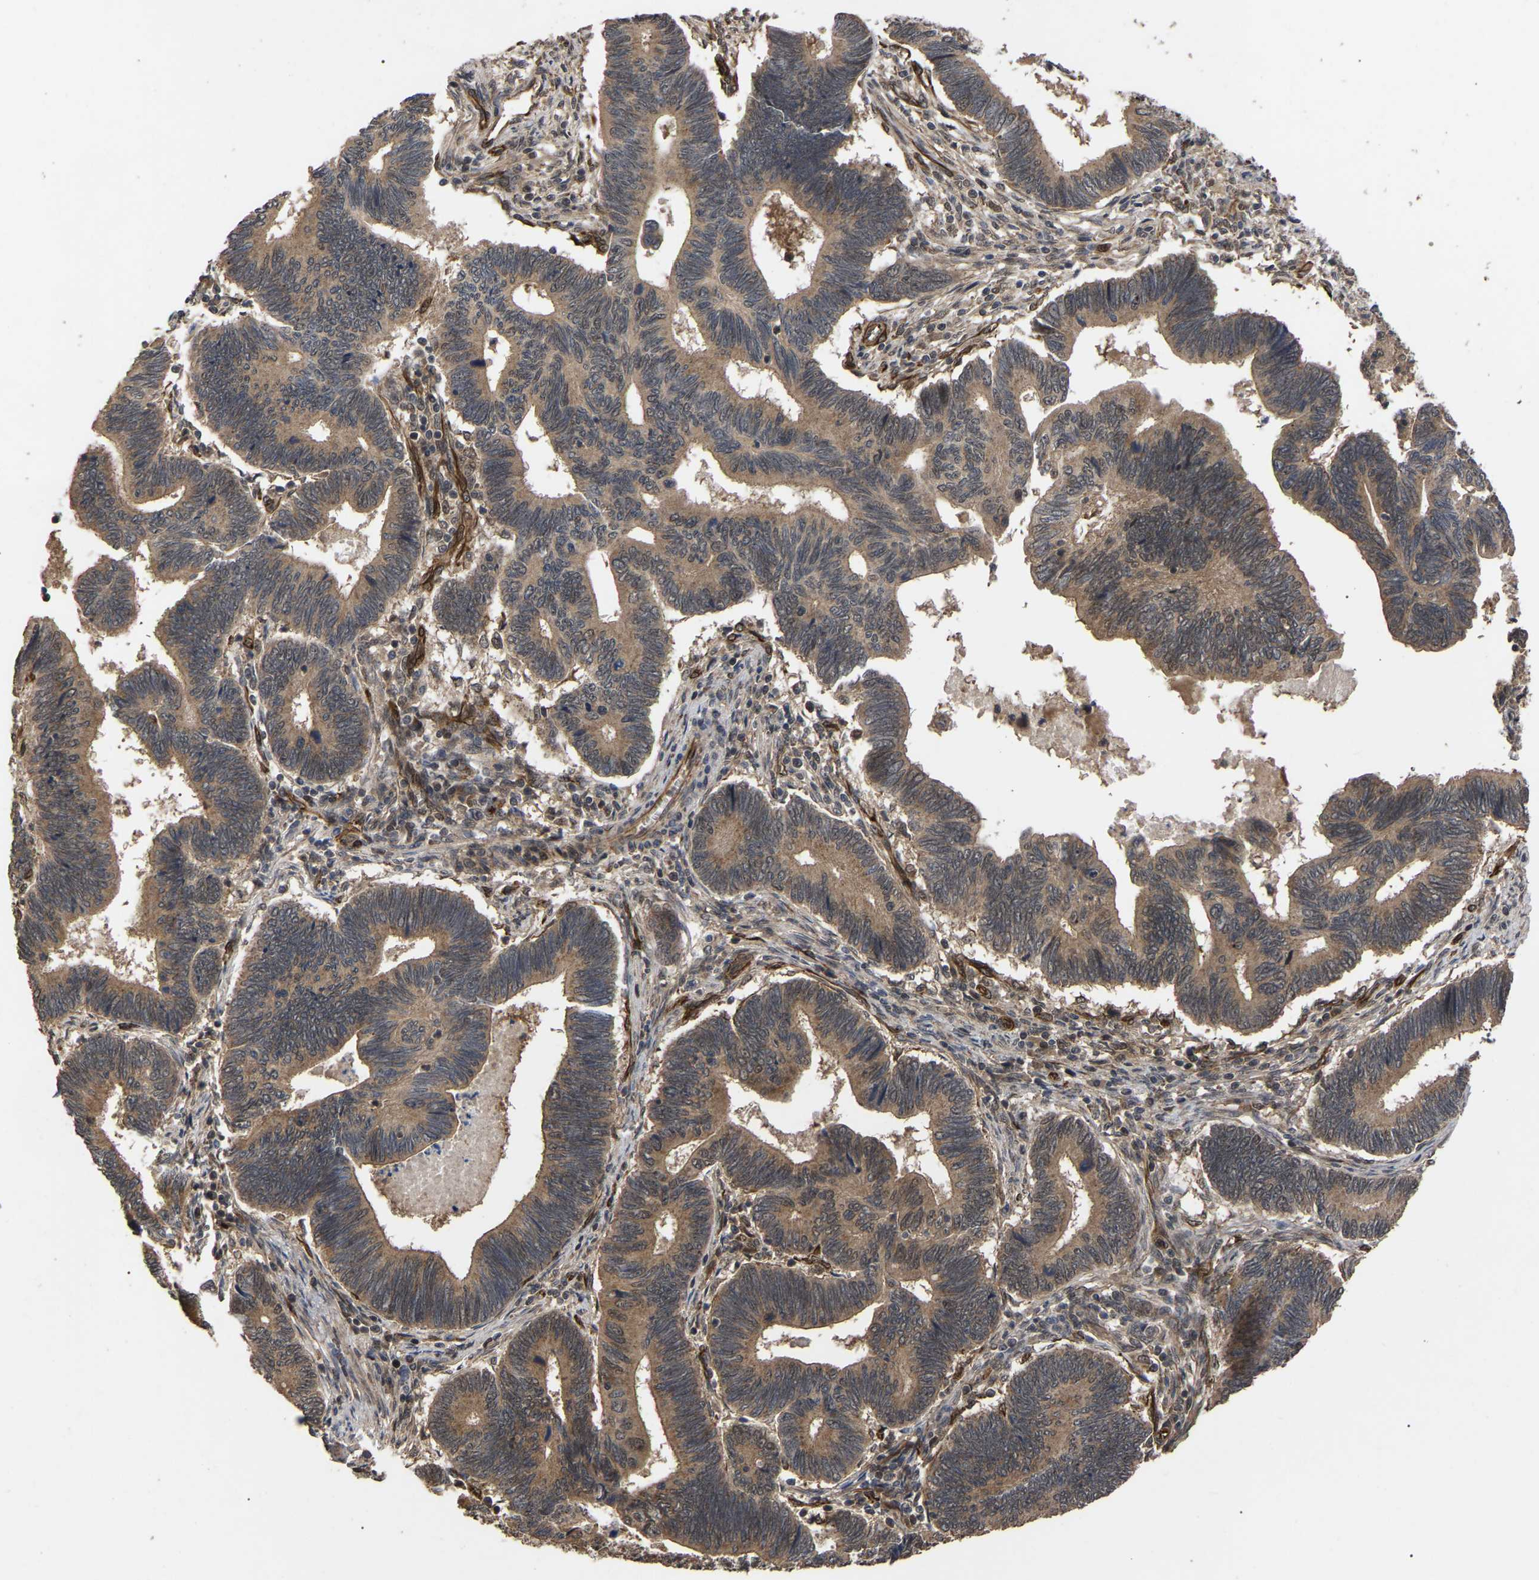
{"staining": {"intensity": "moderate", "quantity": ">75%", "location": "cytoplasmic/membranous"}, "tissue": "pancreatic cancer", "cell_type": "Tumor cells", "image_type": "cancer", "snomed": [{"axis": "morphology", "description": "Adenocarcinoma, NOS"}, {"axis": "topography", "description": "Pancreas"}], "caption": "High-magnification brightfield microscopy of pancreatic cancer (adenocarcinoma) stained with DAB (brown) and counterstained with hematoxylin (blue). tumor cells exhibit moderate cytoplasmic/membranous positivity is identified in approximately>75% of cells. The staining was performed using DAB (3,3'-diaminobenzidine), with brown indicating positive protein expression. Nuclei are stained blue with hematoxylin.", "gene": "FAM161B", "patient": {"sex": "female", "age": 70}}